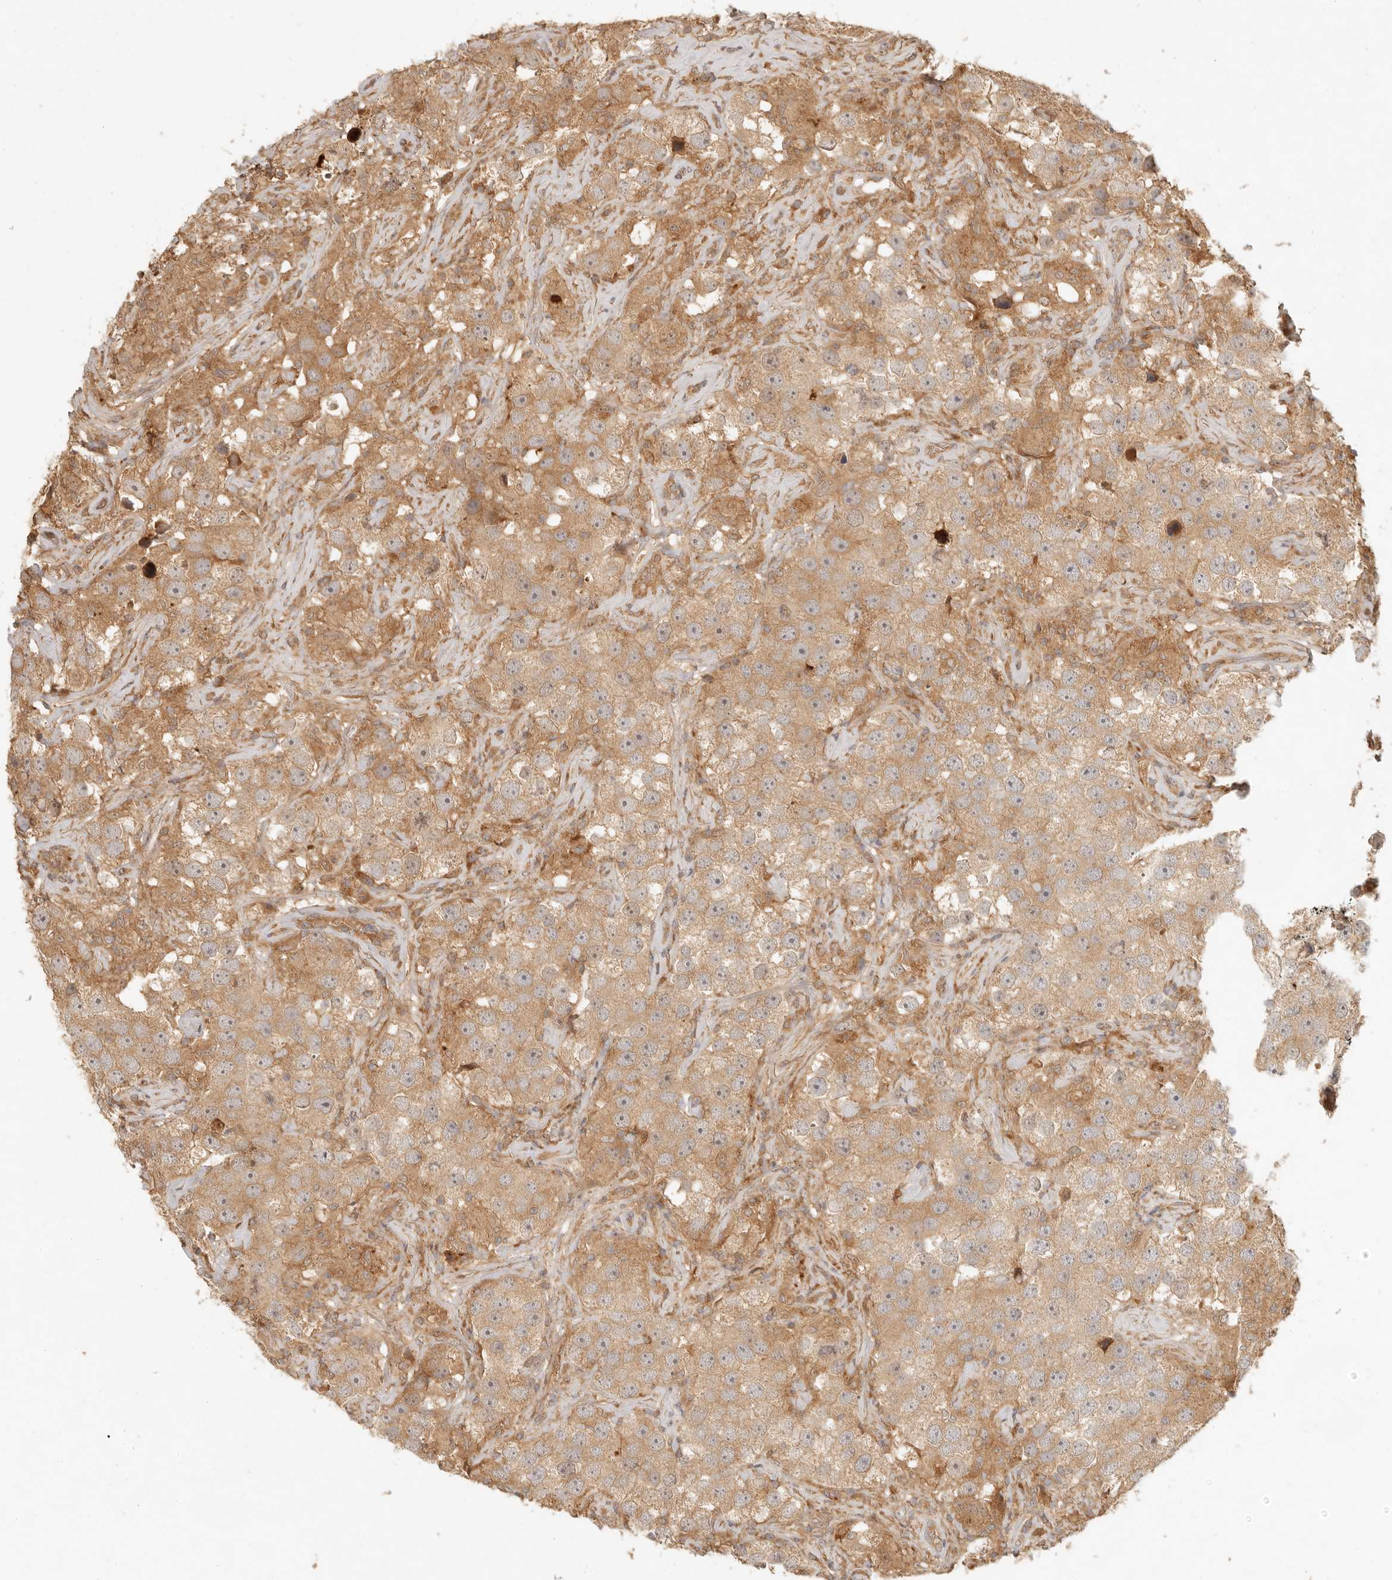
{"staining": {"intensity": "moderate", "quantity": ">75%", "location": "cytoplasmic/membranous"}, "tissue": "testis cancer", "cell_type": "Tumor cells", "image_type": "cancer", "snomed": [{"axis": "morphology", "description": "Seminoma, NOS"}, {"axis": "topography", "description": "Testis"}], "caption": "Protein staining demonstrates moderate cytoplasmic/membranous staining in about >75% of tumor cells in seminoma (testis).", "gene": "ANKRD61", "patient": {"sex": "male", "age": 49}}